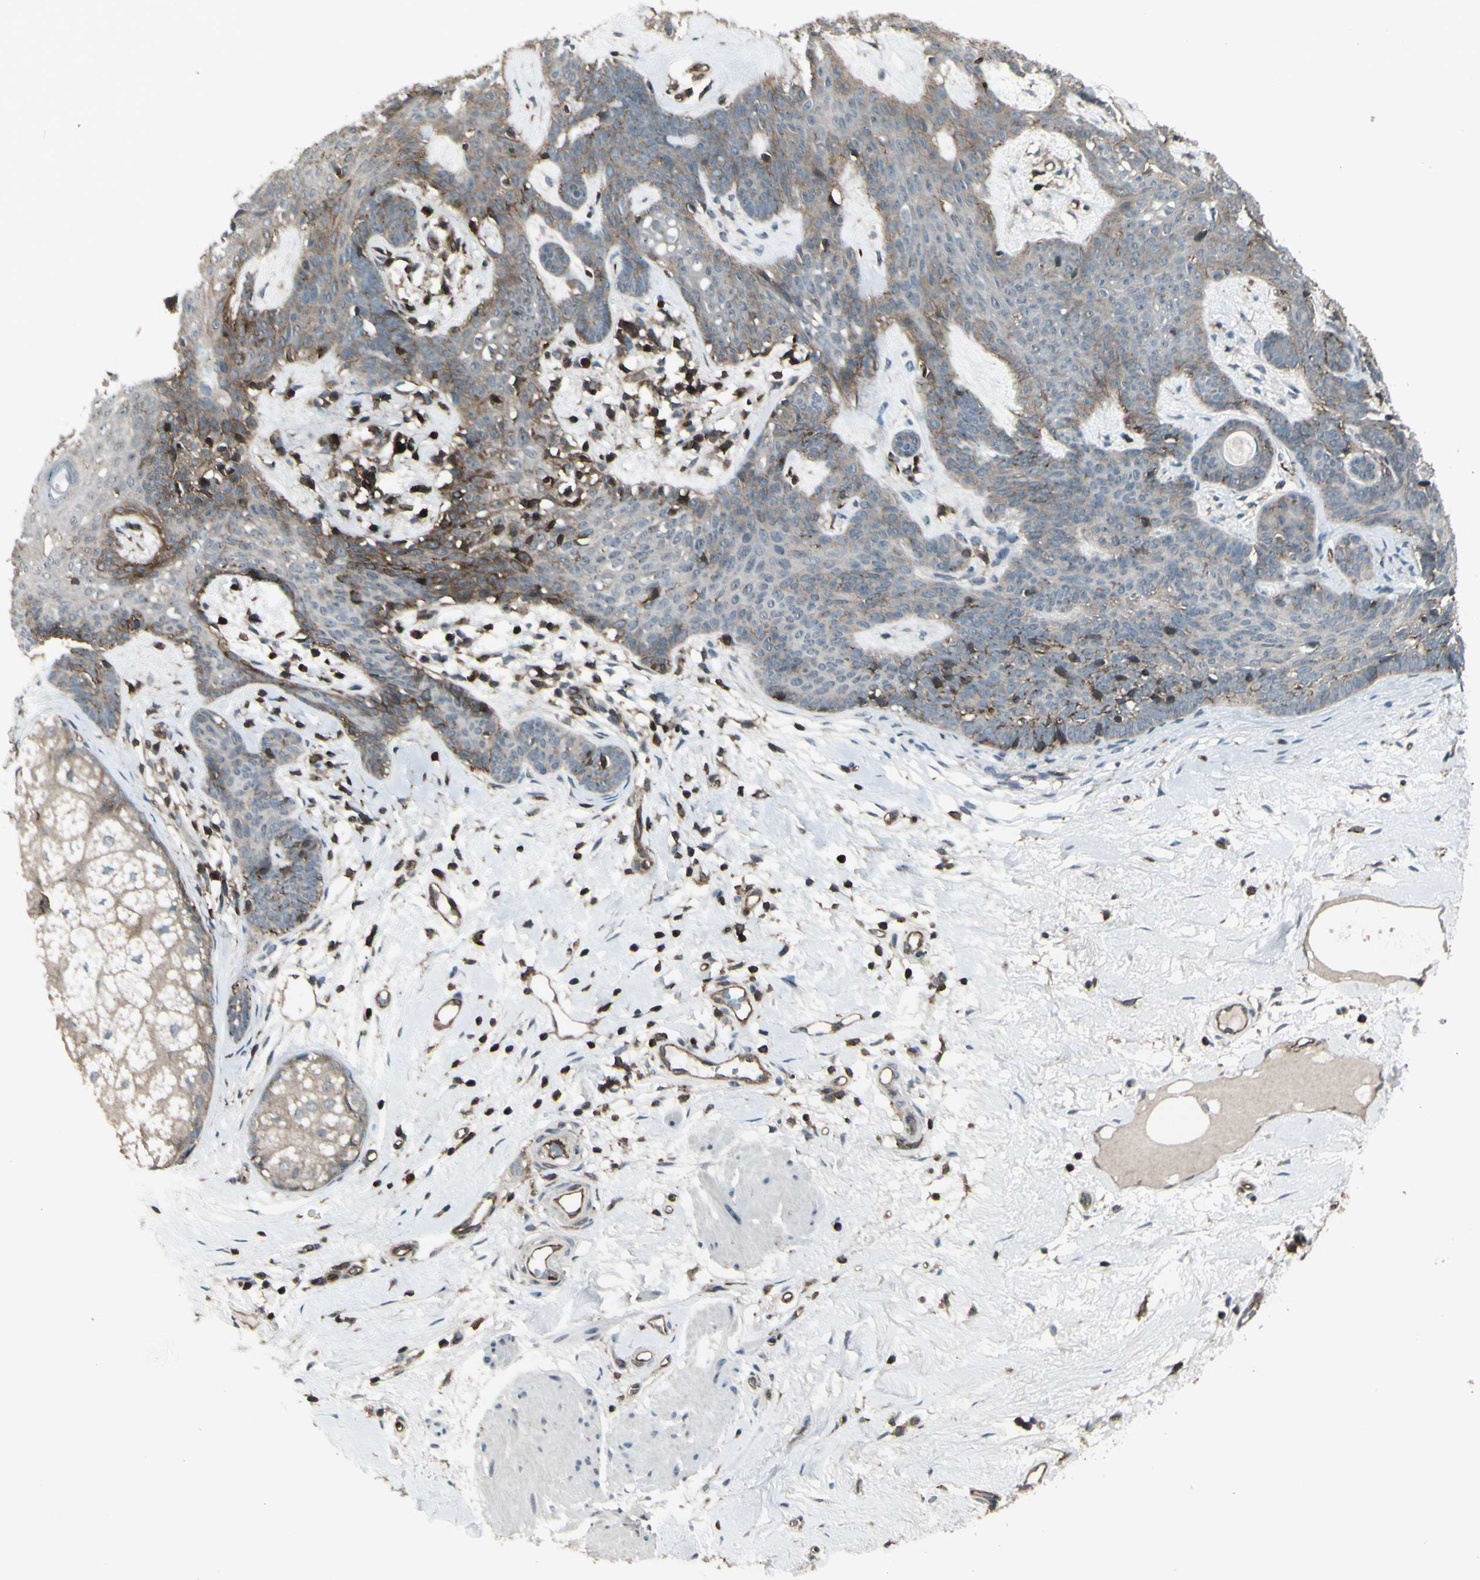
{"staining": {"intensity": "weak", "quantity": "25%-75%", "location": "cytoplasmic/membranous"}, "tissue": "skin cancer", "cell_type": "Tumor cells", "image_type": "cancer", "snomed": [{"axis": "morphology", "description": "Developmental malformation"}, {"axis": "morphology", "description": "Basal cell carcinoma"}, {"axis": "topography", "description": "Skin"}], "caption": "This is an image of IHC staining of skin basal cell carcinoma, which shows weak staining in the cytoplasmic/membranous of tumor cells.", "gene": "FXYD5", "patient": {"sex": "female", "age": 62}}